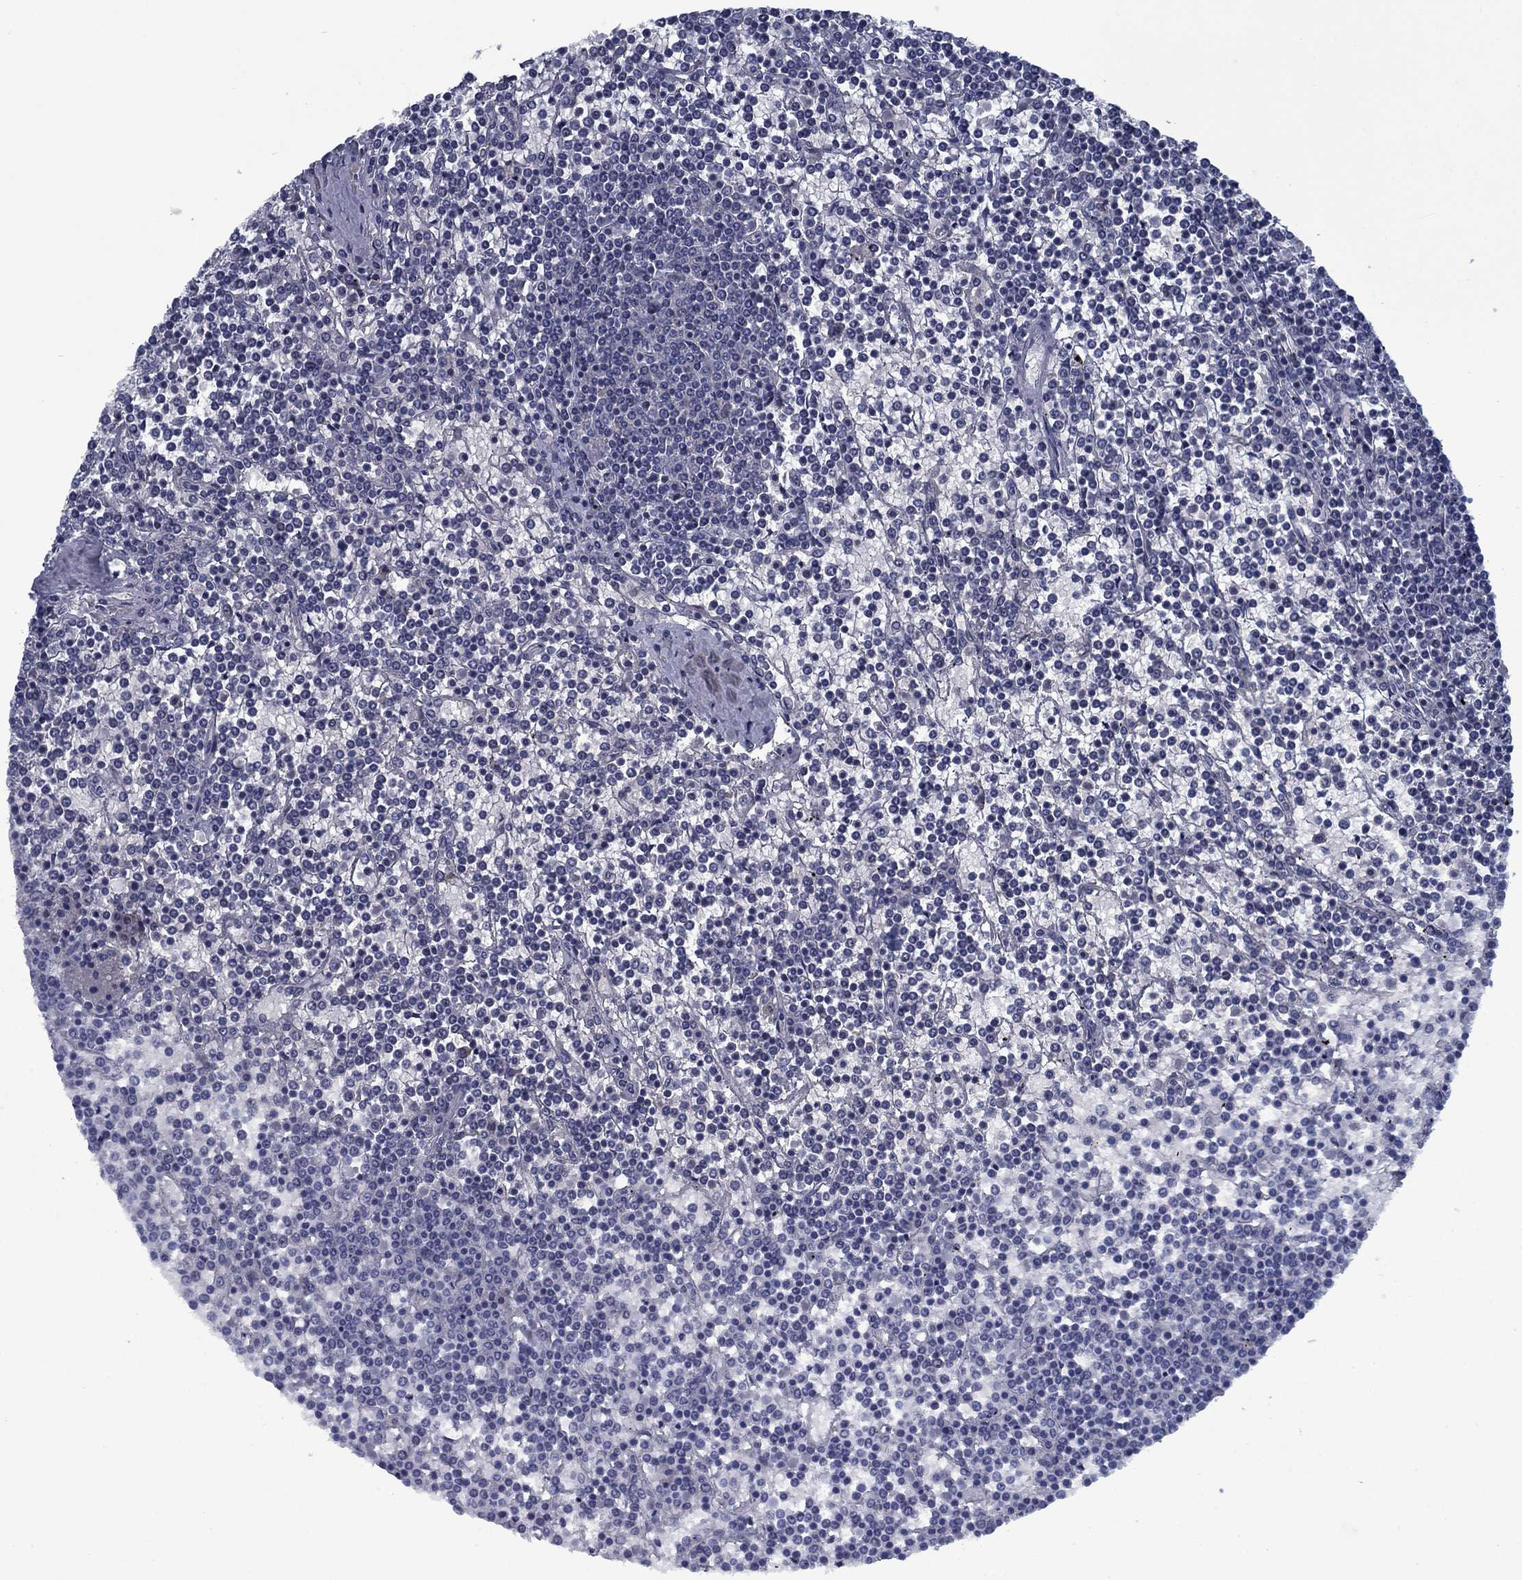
{"staining": {"intensity": "negative", "quantity": "none", "location": "none"}, "tissue": "lymphoma", "cell_type": "Tumor cells", "image_type": "cancer", "snomed": [{"axis": "morphology", "description": "Malignant lymphoma, non-Hodgkin's type, Low grade"}, {"axis": "topography", "description": "Spleen"}], "caption": "Immunohistochemistry of low-grade malignant lymphoma, non-Hodgkin's type reveals no staining in tumor cells.", "gene": "PNMA8A", "patient": {"sex": "female", "age": 19}}